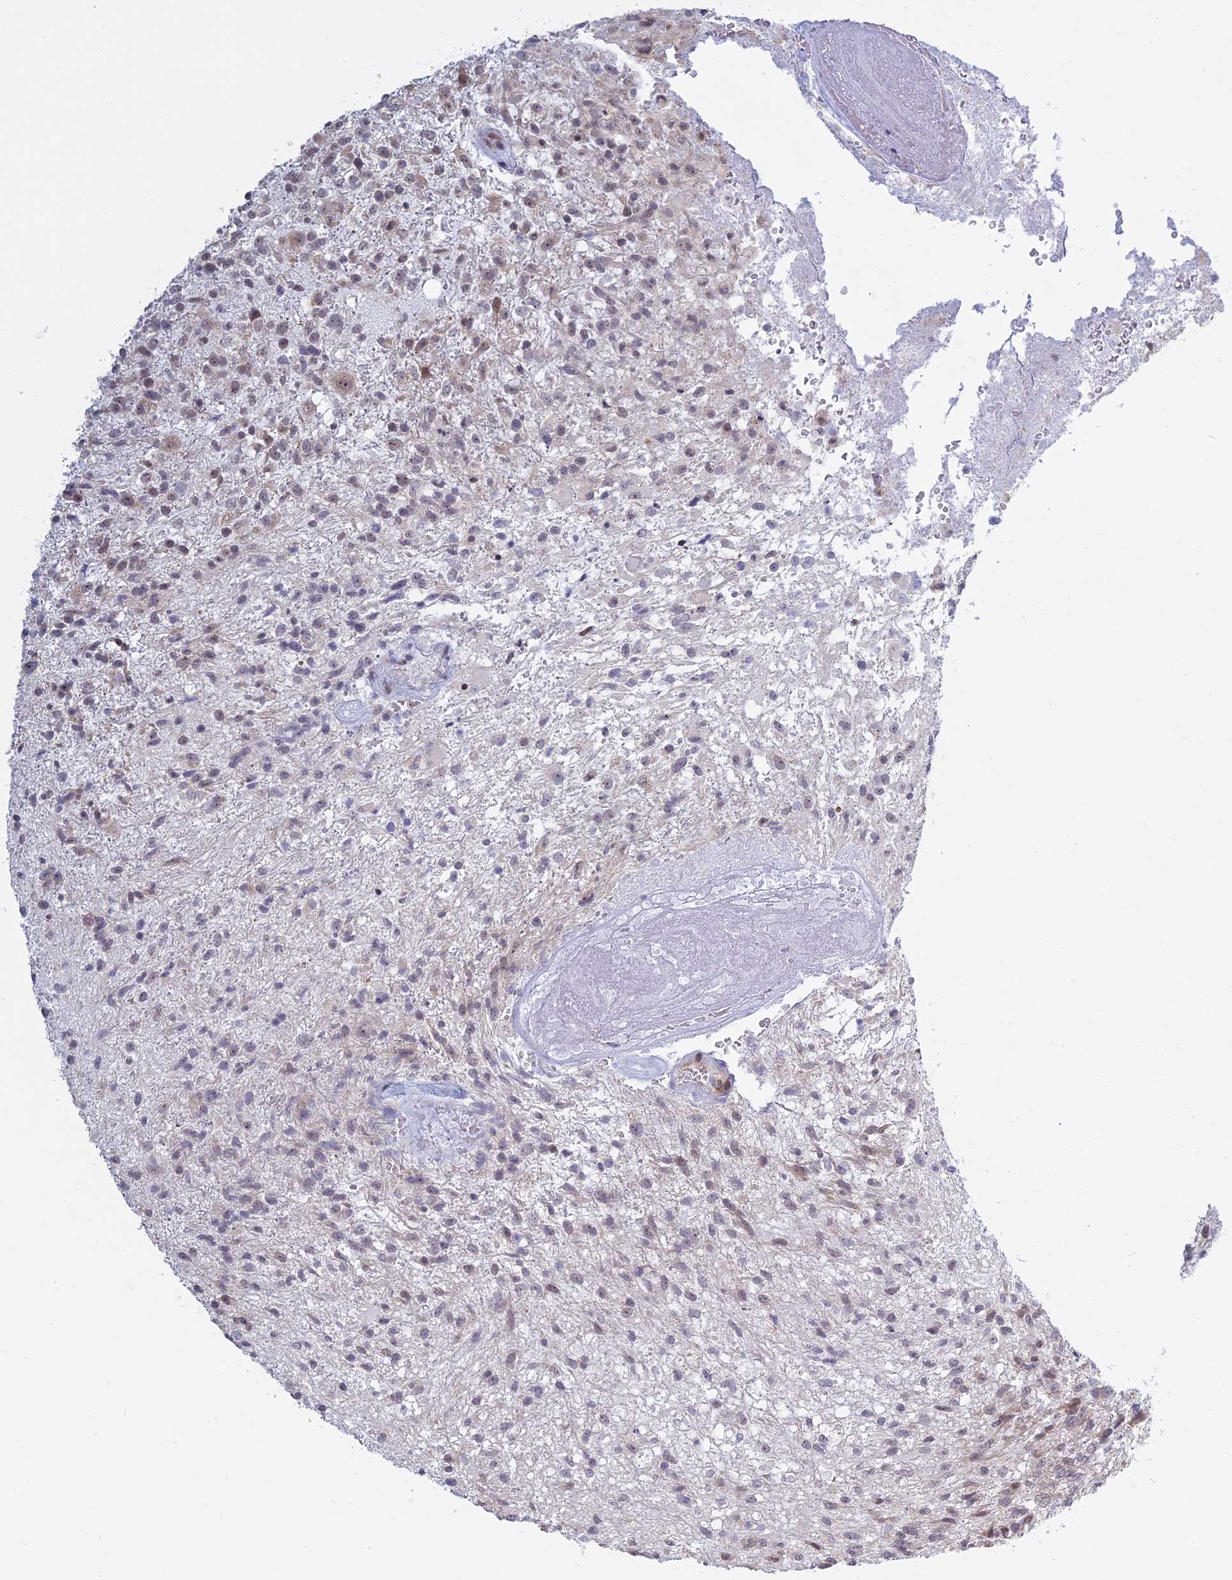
{"staining": {"intensity": "negative", "quantity": "none", "location": "none"}, "tissue": "glioma", "cell_type": "Tumor cells", "image_type": "cancer", "snomed": [{"axis": "morphology", "description": "Glioma, malignant, High grade"}, {"axis": "topography", "description": "Brain"}], "caption": "A photomicrograph of malignant glioma (high-grade) stained for a protein demonstrates no brown staining in tumor cells.", "gene": "RPS19BP1", "patient": {"sex": "male", "age": 56}}